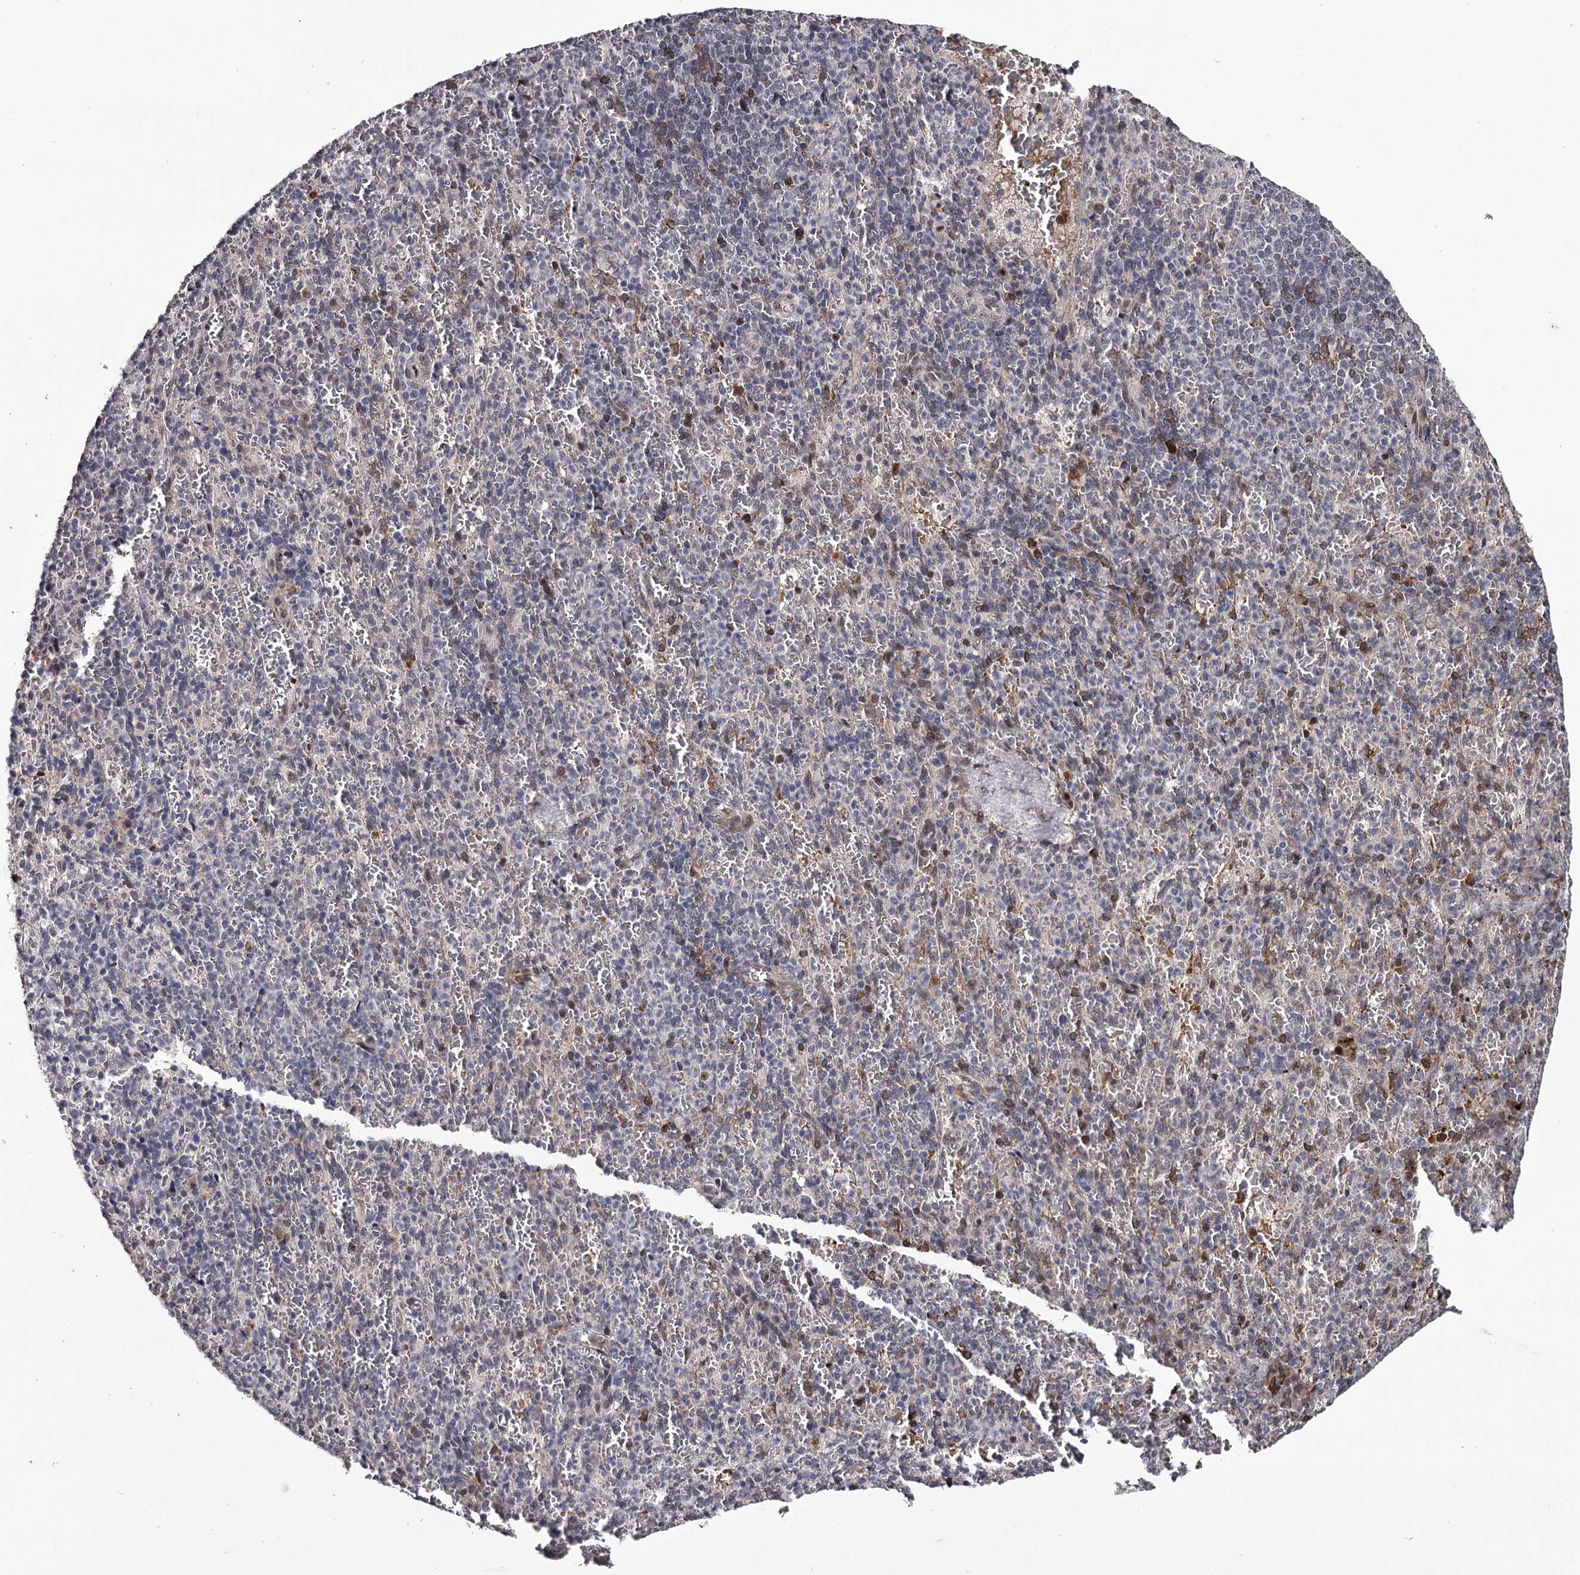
{"staining": {"intensity": "negative", "quantity": "none", "location": "none"}, "tissue": "spleen", "cell_type": "Cells in red pulp", "image_type": "normal", "snomed": [{"axis": "morphology", "description": "Normal tissue, NOS"}, {"axis": "topography", "description": "Spleen"}], "caption": "A high-resolution image shows immunohistochemistry staining of normal spleen, which demonstrates no significant staining in cells in red pulp. Nuclei are stained in blue.", "gene": "RNF44", "patient": {"sex": "female", "age": 74}}